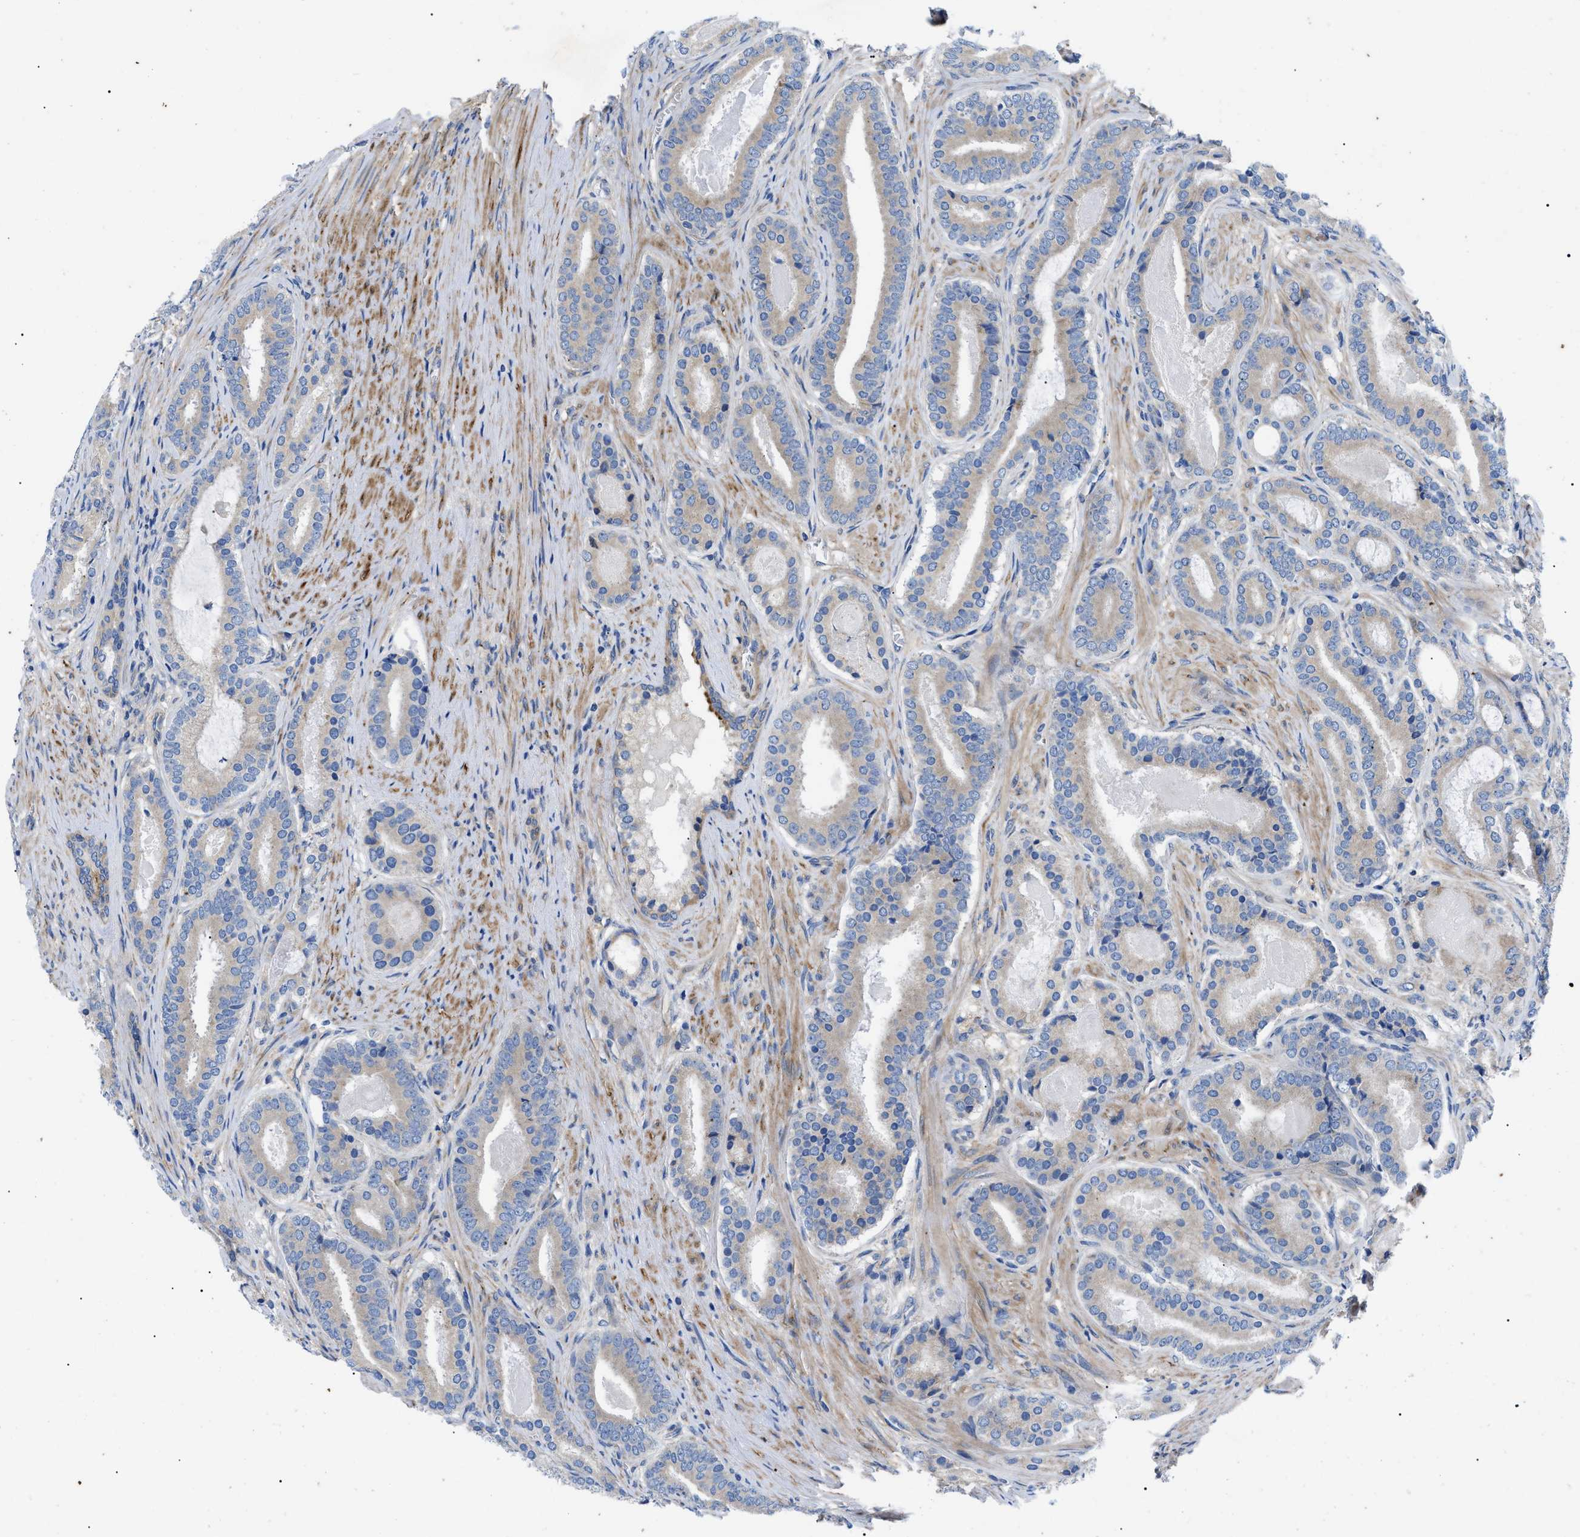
{"staining": {"intensity": "negative", "quantity": "none", "location": "none"}, "tissue": "prostate cancer", "cell_type": "Tumor cells", "image_type": "cancer", "snomed": [{"axis": "morphology", "description": "Adenocarcinoma, High grade"}, {"axis": "topography", "description": "Prostate"}], "caption": "Immunohistochemistry (IHC) of prostate cancer (high-grade adenocarcinoma) displays no staining in tumor cells. (DAB (3,3'-diaminobenzidine) IHC, high magnification).", "gene": "HSPB8", "patient": {"sex": "male", "age": 60}}